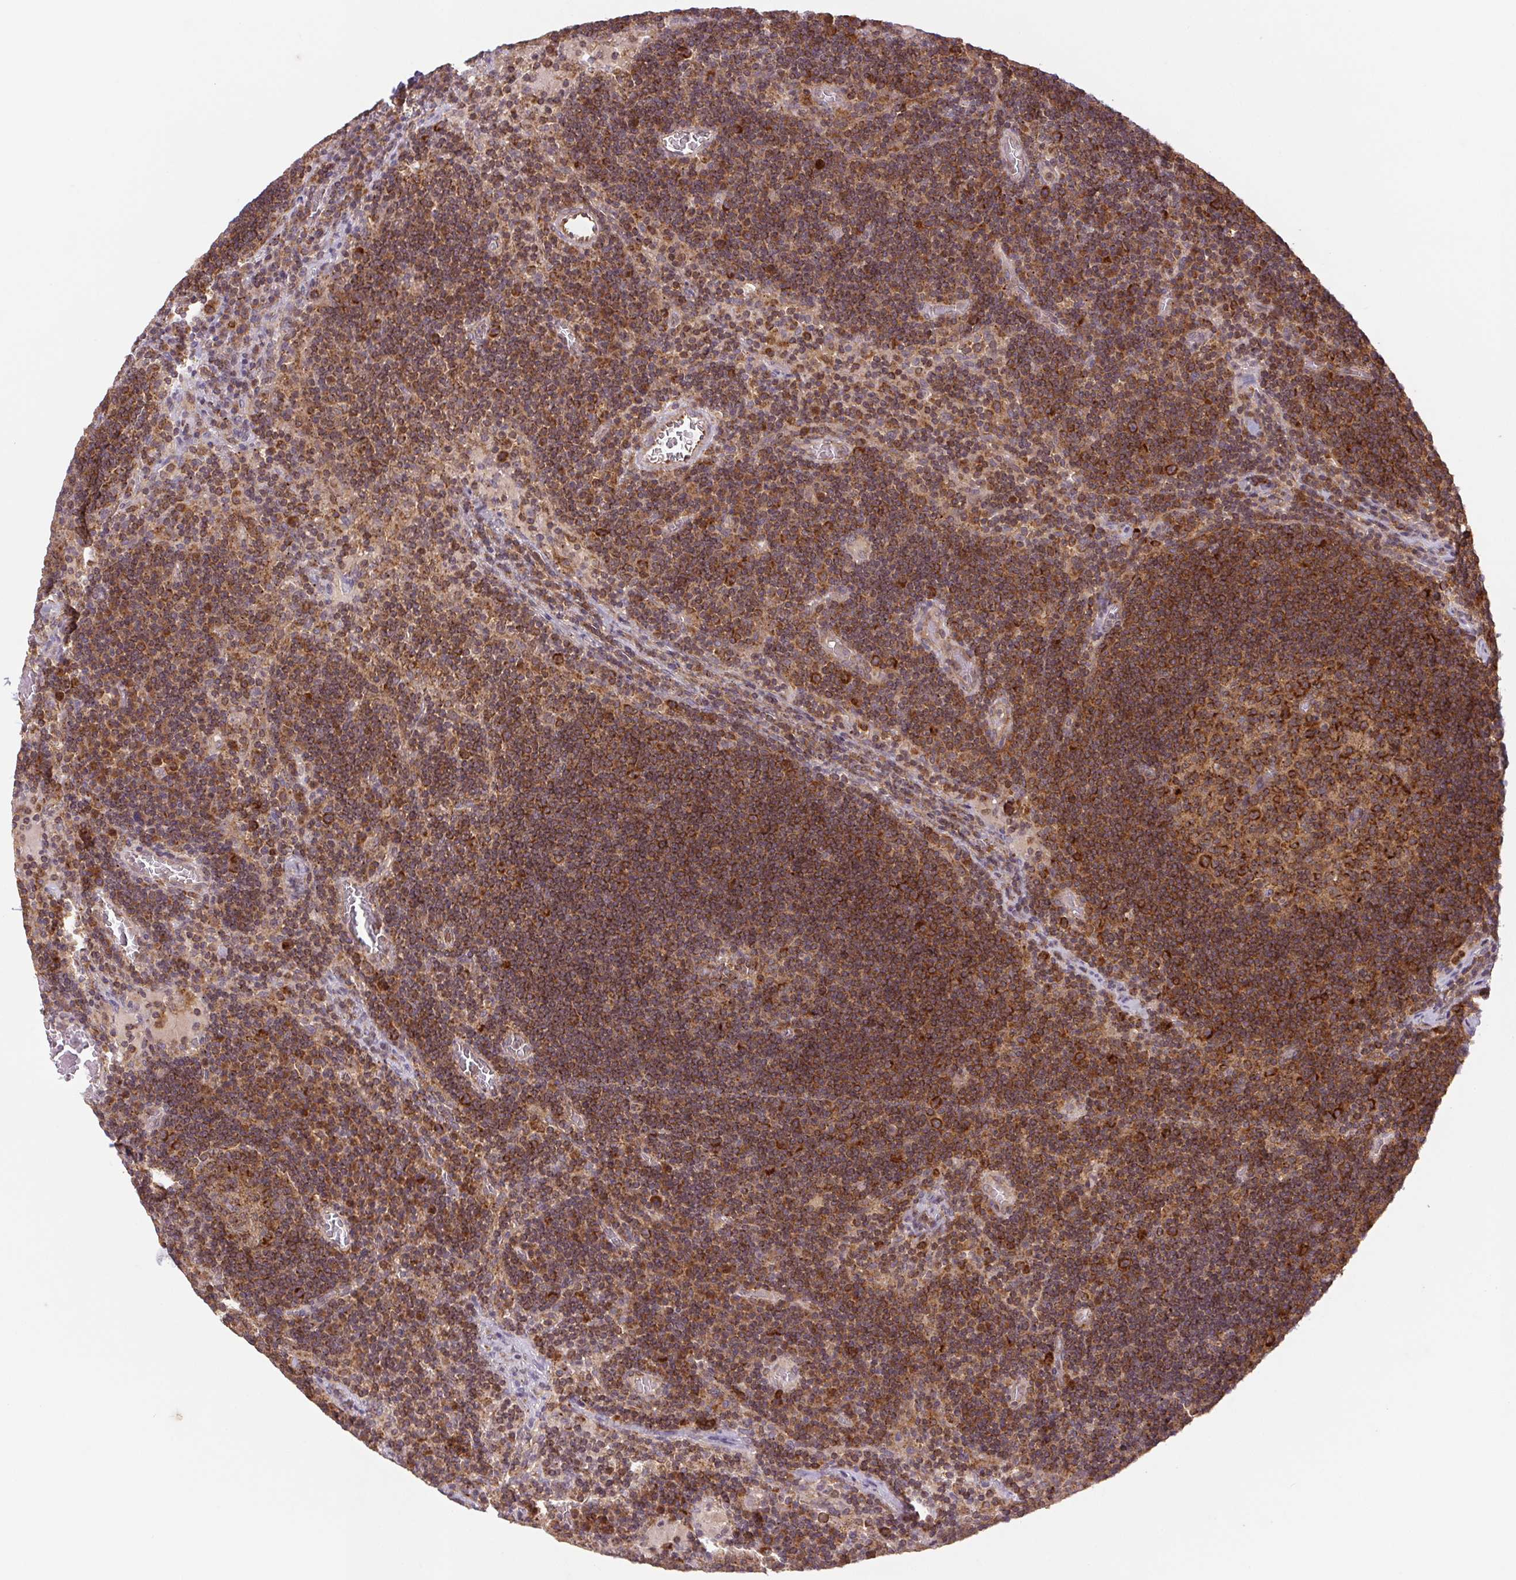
{"staining": {"intensity": "moderate", "quantity": ">75%", "location": "cytoplasmic/membranous"}, "tissue": "lymph node", "cell_type": "Germinal center cells", "image_type": "normal", "snomed": [{"axis": "morphology", "description": "Normal tissue, NOS"}, {"axis": "topography", "description": "Lymph node"}], "caption": "About >75% of germinal center cells in benign human lymph node show moderate cytoplasmic/membranous protein expression as visualized by brown immunohistochemical staining.", "gene": "MTHFD1L", "patient": {"sex": "male", "age": 67}}